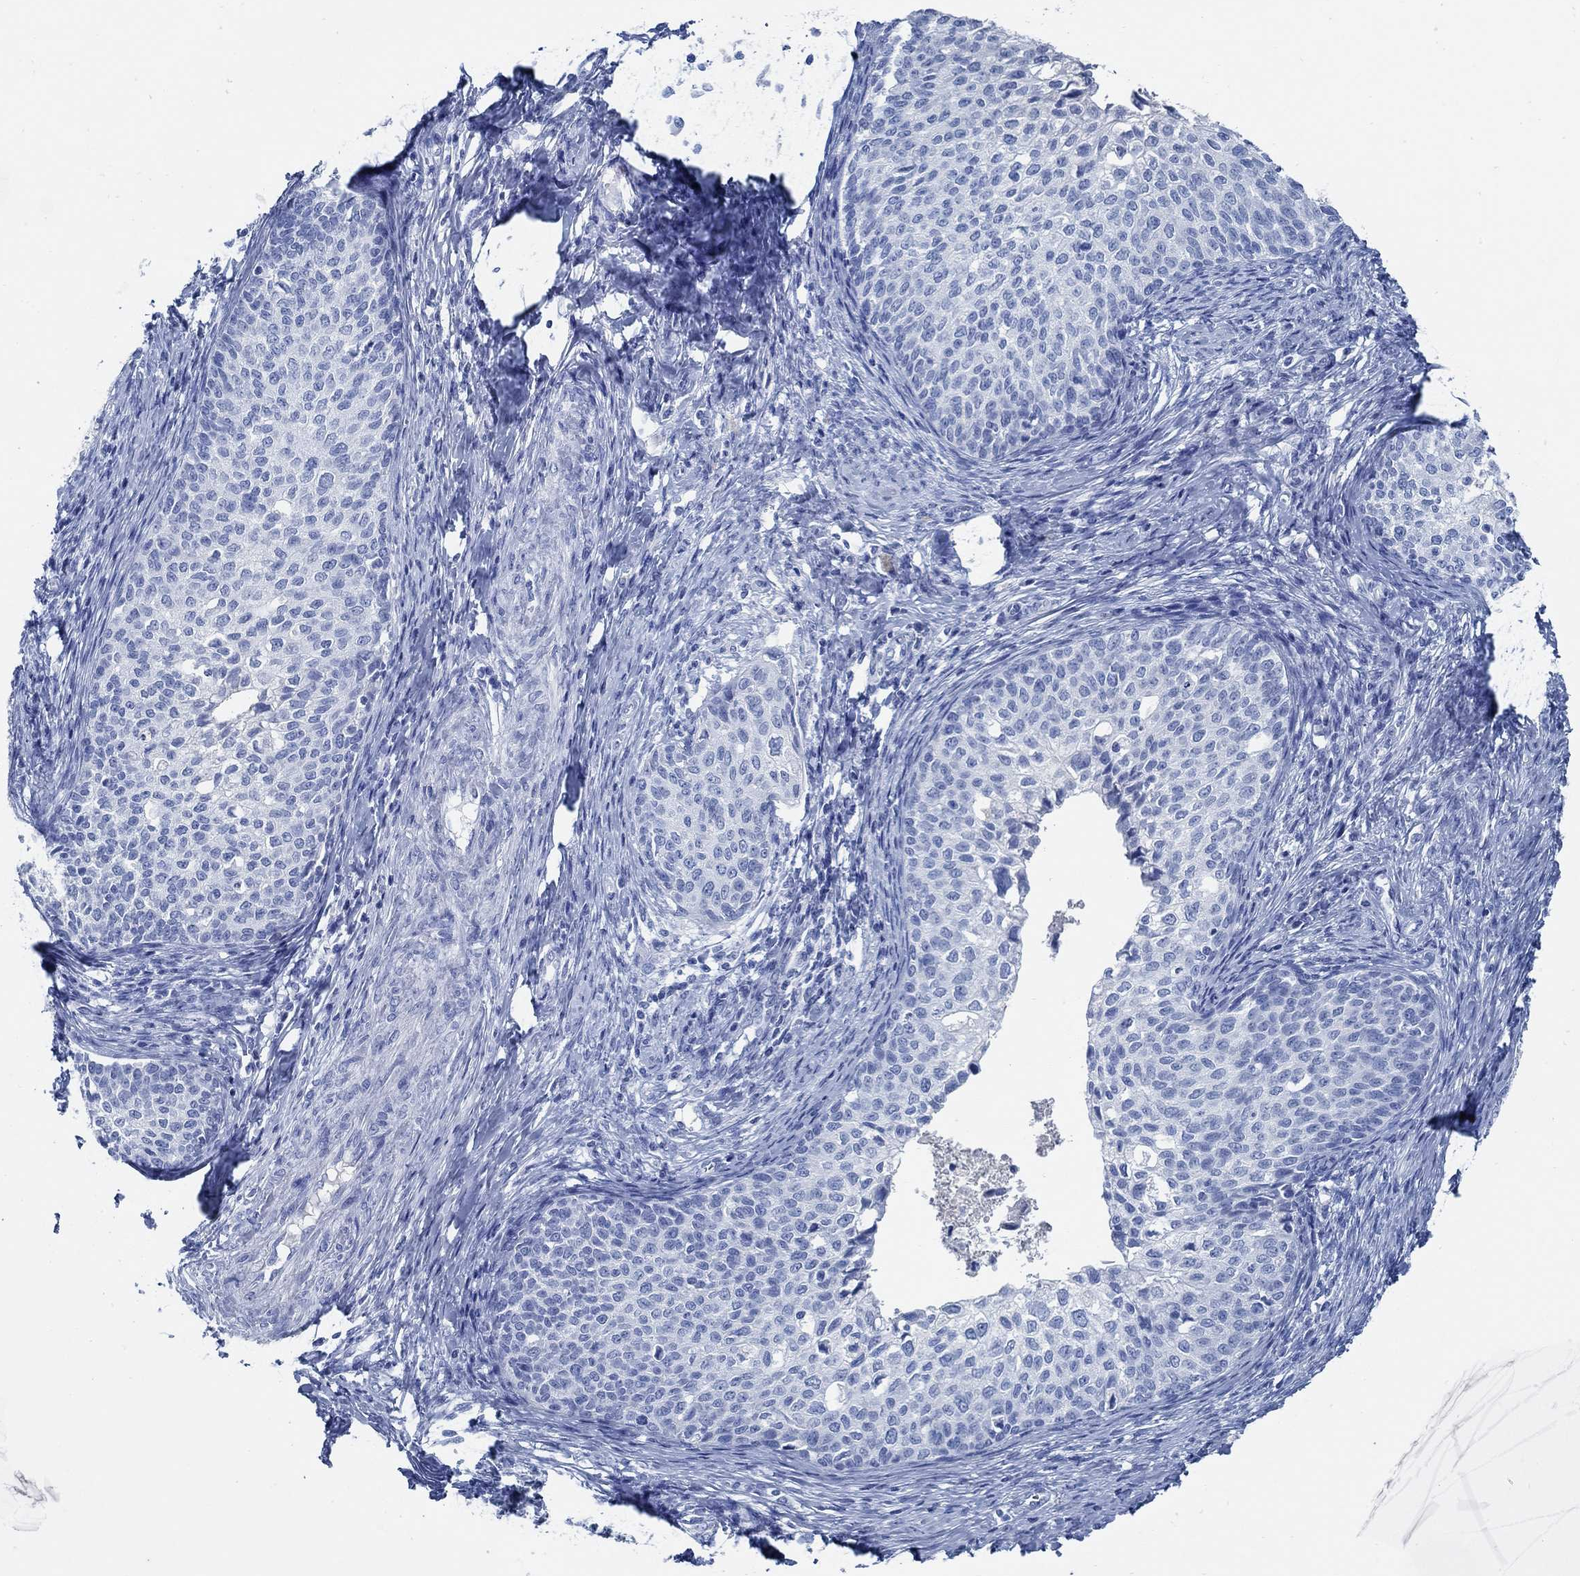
{"staining": {"intensity": "negative", "quantity": "none", "location": "none"}, "tissue": "cervical cancer", "cell_type": "Tumor cells", "image_type": "cancer", "snomed": [{"axis": "morphology", "description": "Squamous cell carcinoma, NOS"}, {"axis": "topography", "description": "Cervix"}], "caption": "An immunohistochemistry (IHC) micrograph of cervical squamous cell carcinoma is shown. There is no staining in tumor cells of cervical squamous cell carcinoma.", "gene": "SLC45A1", "patient": {"sex": "female", "age": 51}}